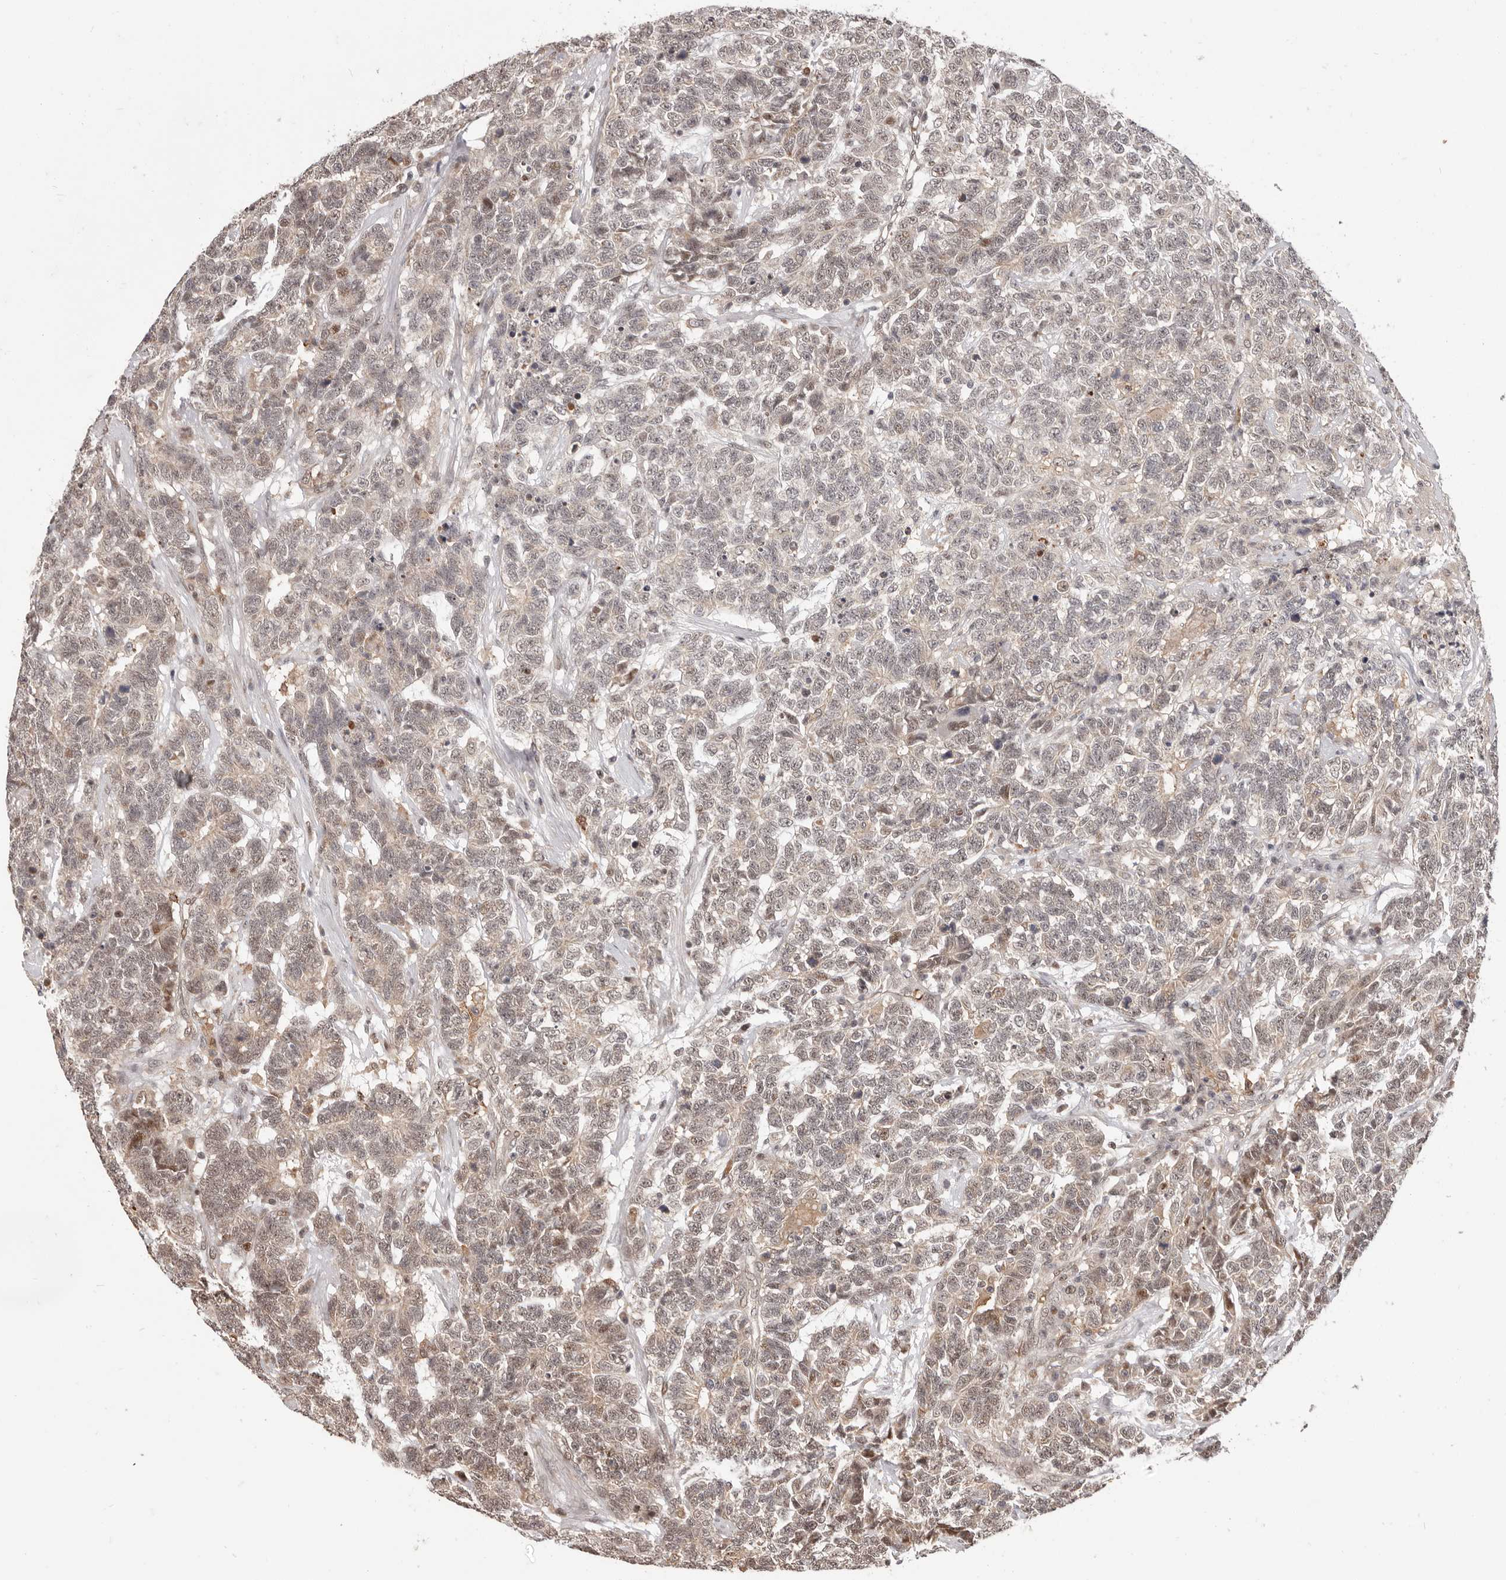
{"staining": {"intensity": "weak", "quantity": ">75%", "location": "cytoplasmic/membranous,nuclear"}, "tissue": "testis cancer", "cell_type": "Tumor cells", "image_type": "cancer", "snomed": [{"axis": "morphology", "description": "Carcinoma, Embryonal, NOS"}, {"axis": "topography", "description": "Testis"}], "caption": "Protein analysis of testis cancer (embryonal carcinoma) tissue demonstrates weak cytoplasmic/membranous and nuclear positivity in about >75% of tumor cells.", "gene": "NCOA3", "patient": {"sex": "male", "age": 26}}